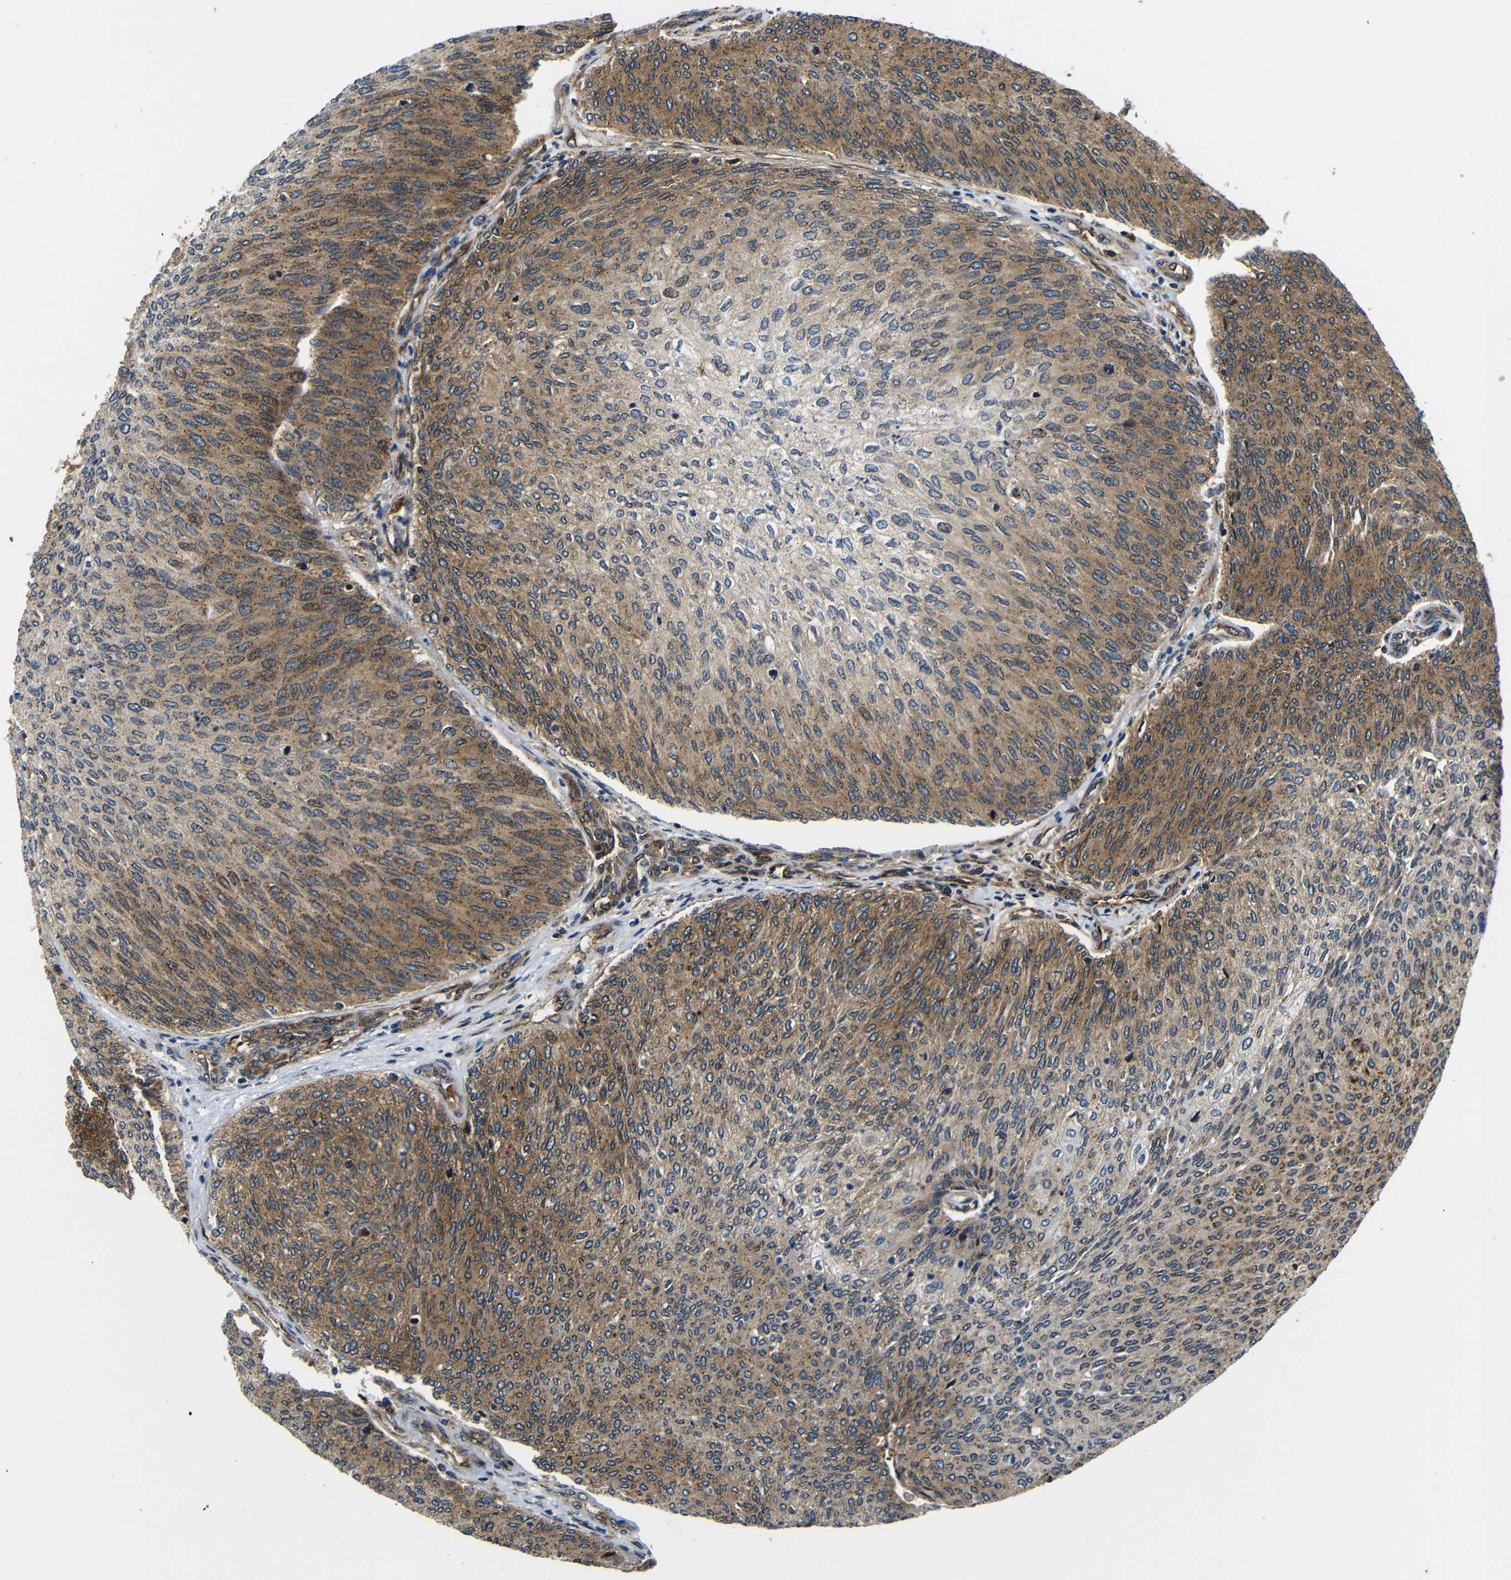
{"staining": {"intensity": "moderate", "quantity": ">75%", "location": "cytoplasmic/membranous"}, "tissue": "urothelial cancer", "cell_type": "Tumor cells", "image_type": "cancer", "snomed": [{"axis": "morphology", "description": "Urothelial carcinoma, Low grade"}, {"axis": "topography", "description": "Urinary bladder"}], "caption": "Immunohistochemical staining of human urothelial cancer shows medium levels of moderate cytoplasmic/membranous protein staining in approximately >75% of tumor cells. The protein is shown in brown color, while the nuclei are stained blue.", "gene": "ABCE1", "patient": {"sex": "female", "age": 79}}